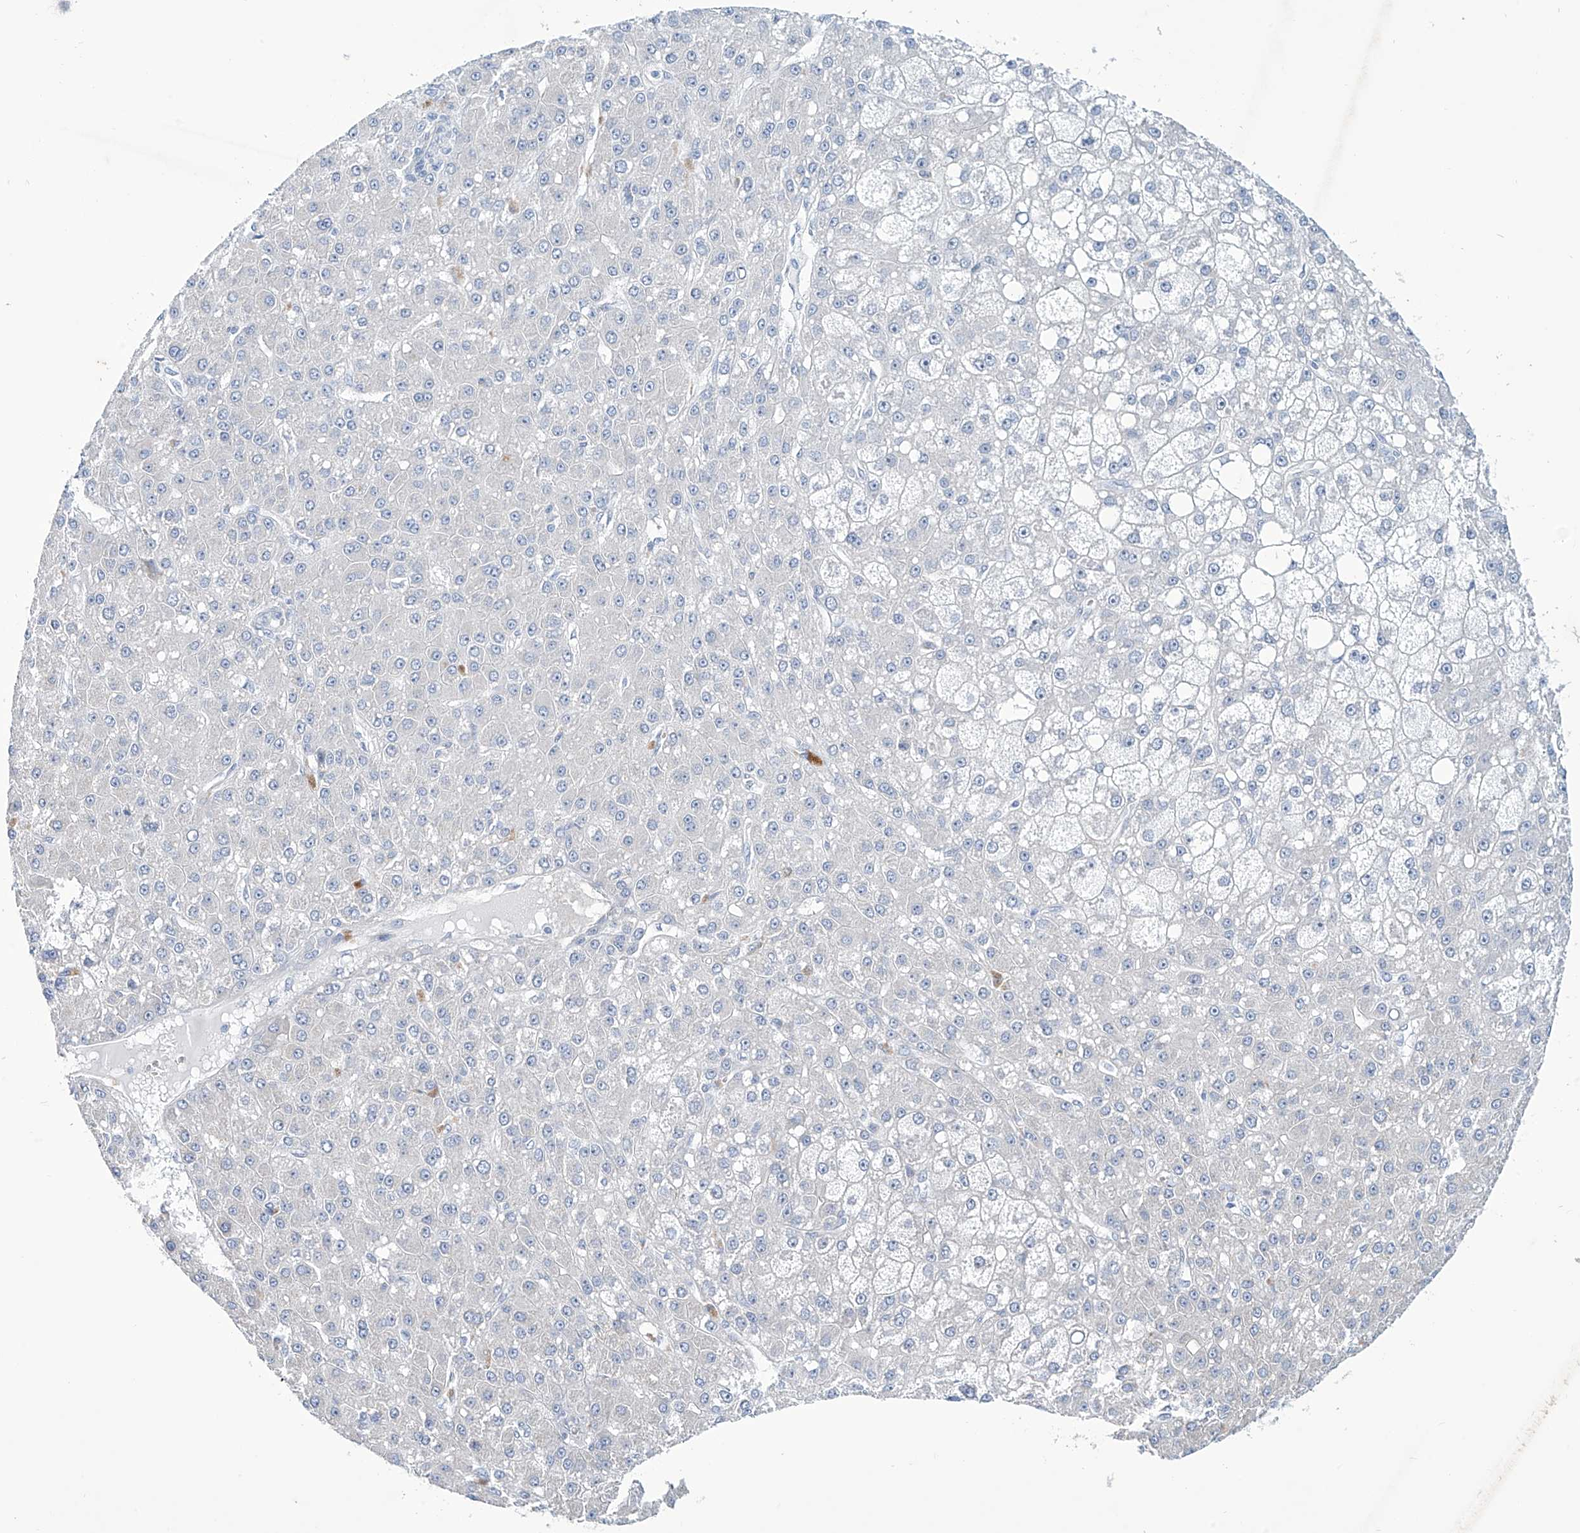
{"staining": {"intensity": "negative", "quantity": "none", "location": "none"}, "tissue": "liver cancer", "cell_type": "Tumor cells", "image_type": "cancer", "snomed": [{"axis": "morphology", "description": "Carcinoma, Hepatocellular, NOS"}, {"axis": "topography", "description": "Liver"}], "caption": "Immunohistochemical staining of human hepatocellular carcinoma (liver) displays no significant staining in tumor cells.", "gene": "TRIM60", "patient": {"sex": "male", "age": 67}}